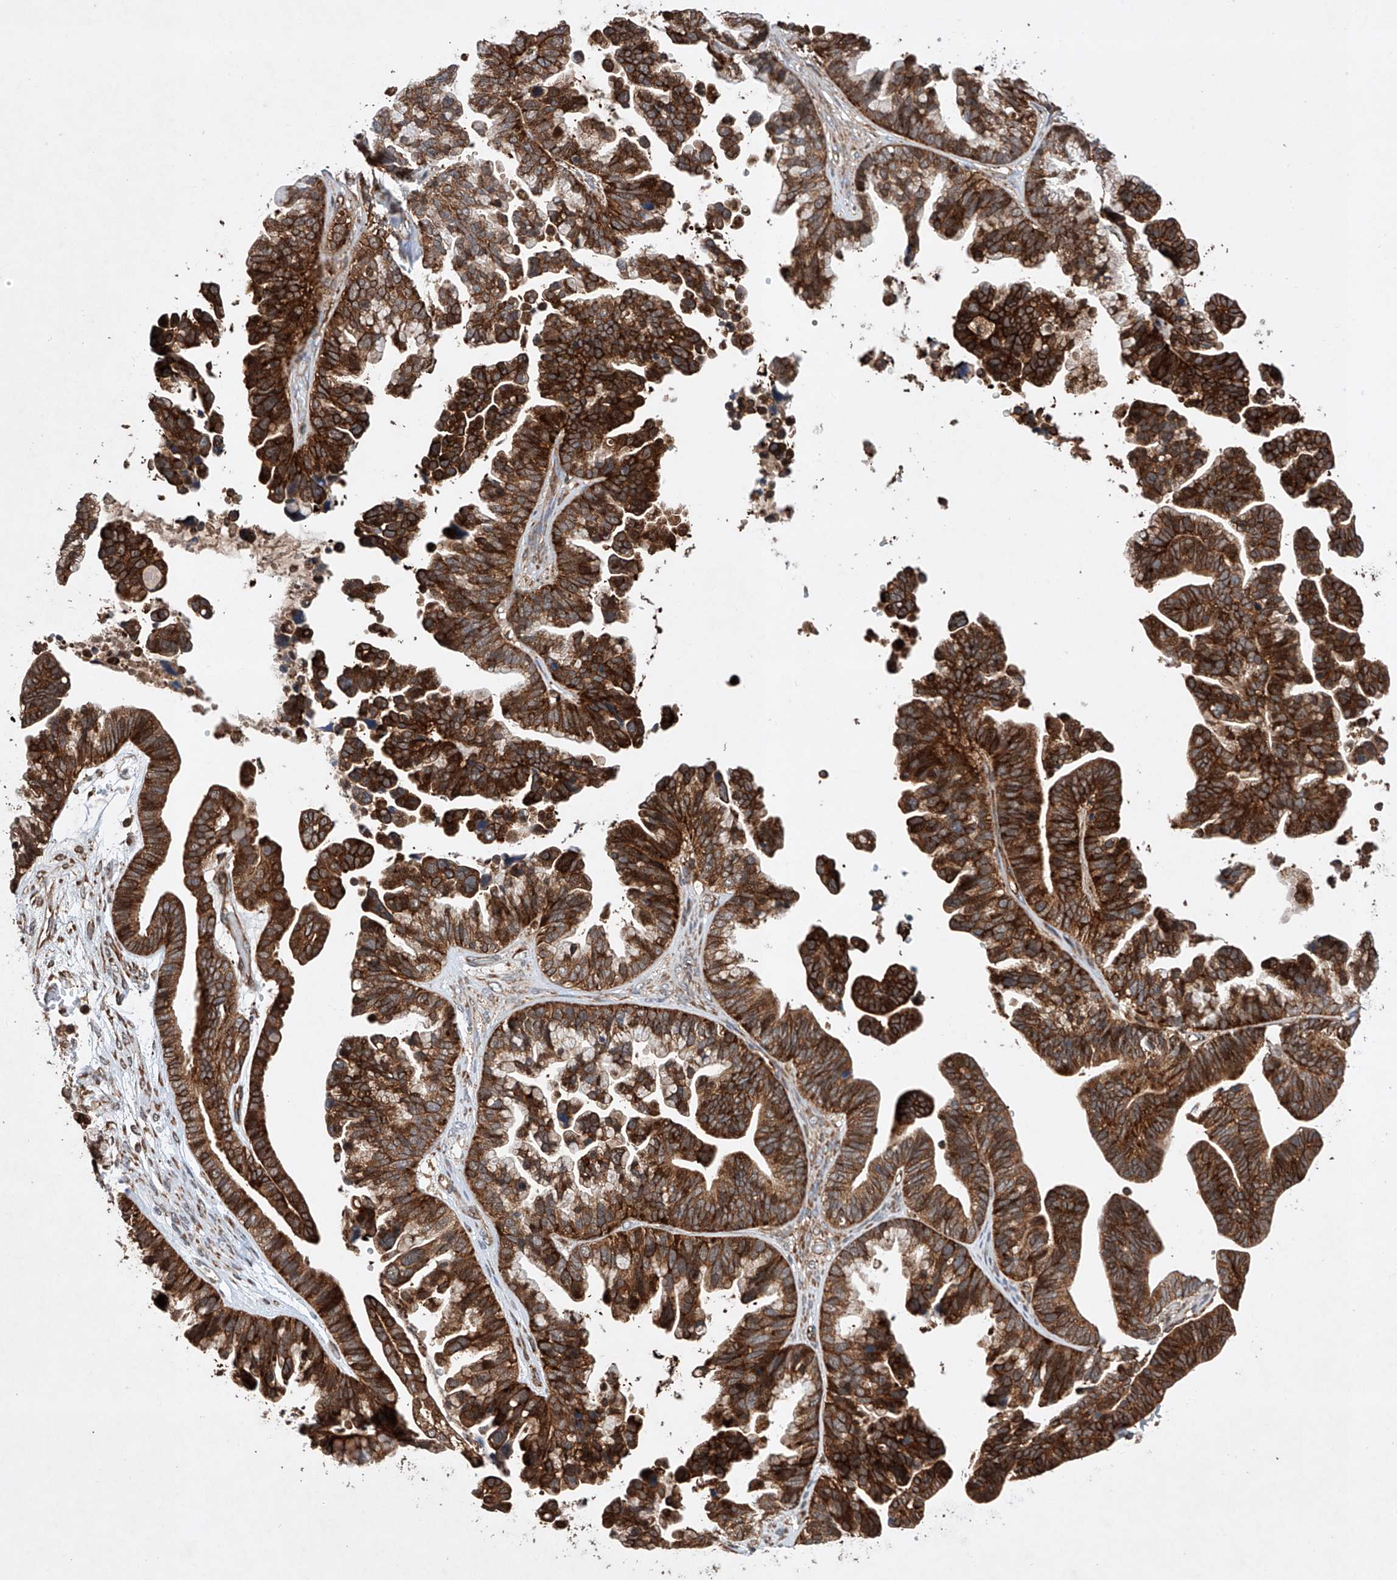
{"staining": {"intensity": "strong", "quantity": ">75%", "location": "cytoplasmic/membranous"}, "tissue": "ovarian cancer", "cell_type": "Tumor cells", "image_type": "cancer", "snomed": [{"axis": "morphology", "description": "Cystadenocarcinoma, serous, NOS"}, {"axis": "topography", "description": "Ovary"}], "caption": "High-magnification brightfield microscopy of ovarian serous cystadenocarcinoma stained with DAB (3,3'-diaminobenzidine) (brown) and counterstained with hematoxylin (blue). tumor cells exhibit strong cytoplasmic/membranous expression is identified in approximately>75% of cells.", "gene": "TIMM23", "patient": {"sex": "female", "age": 56}}